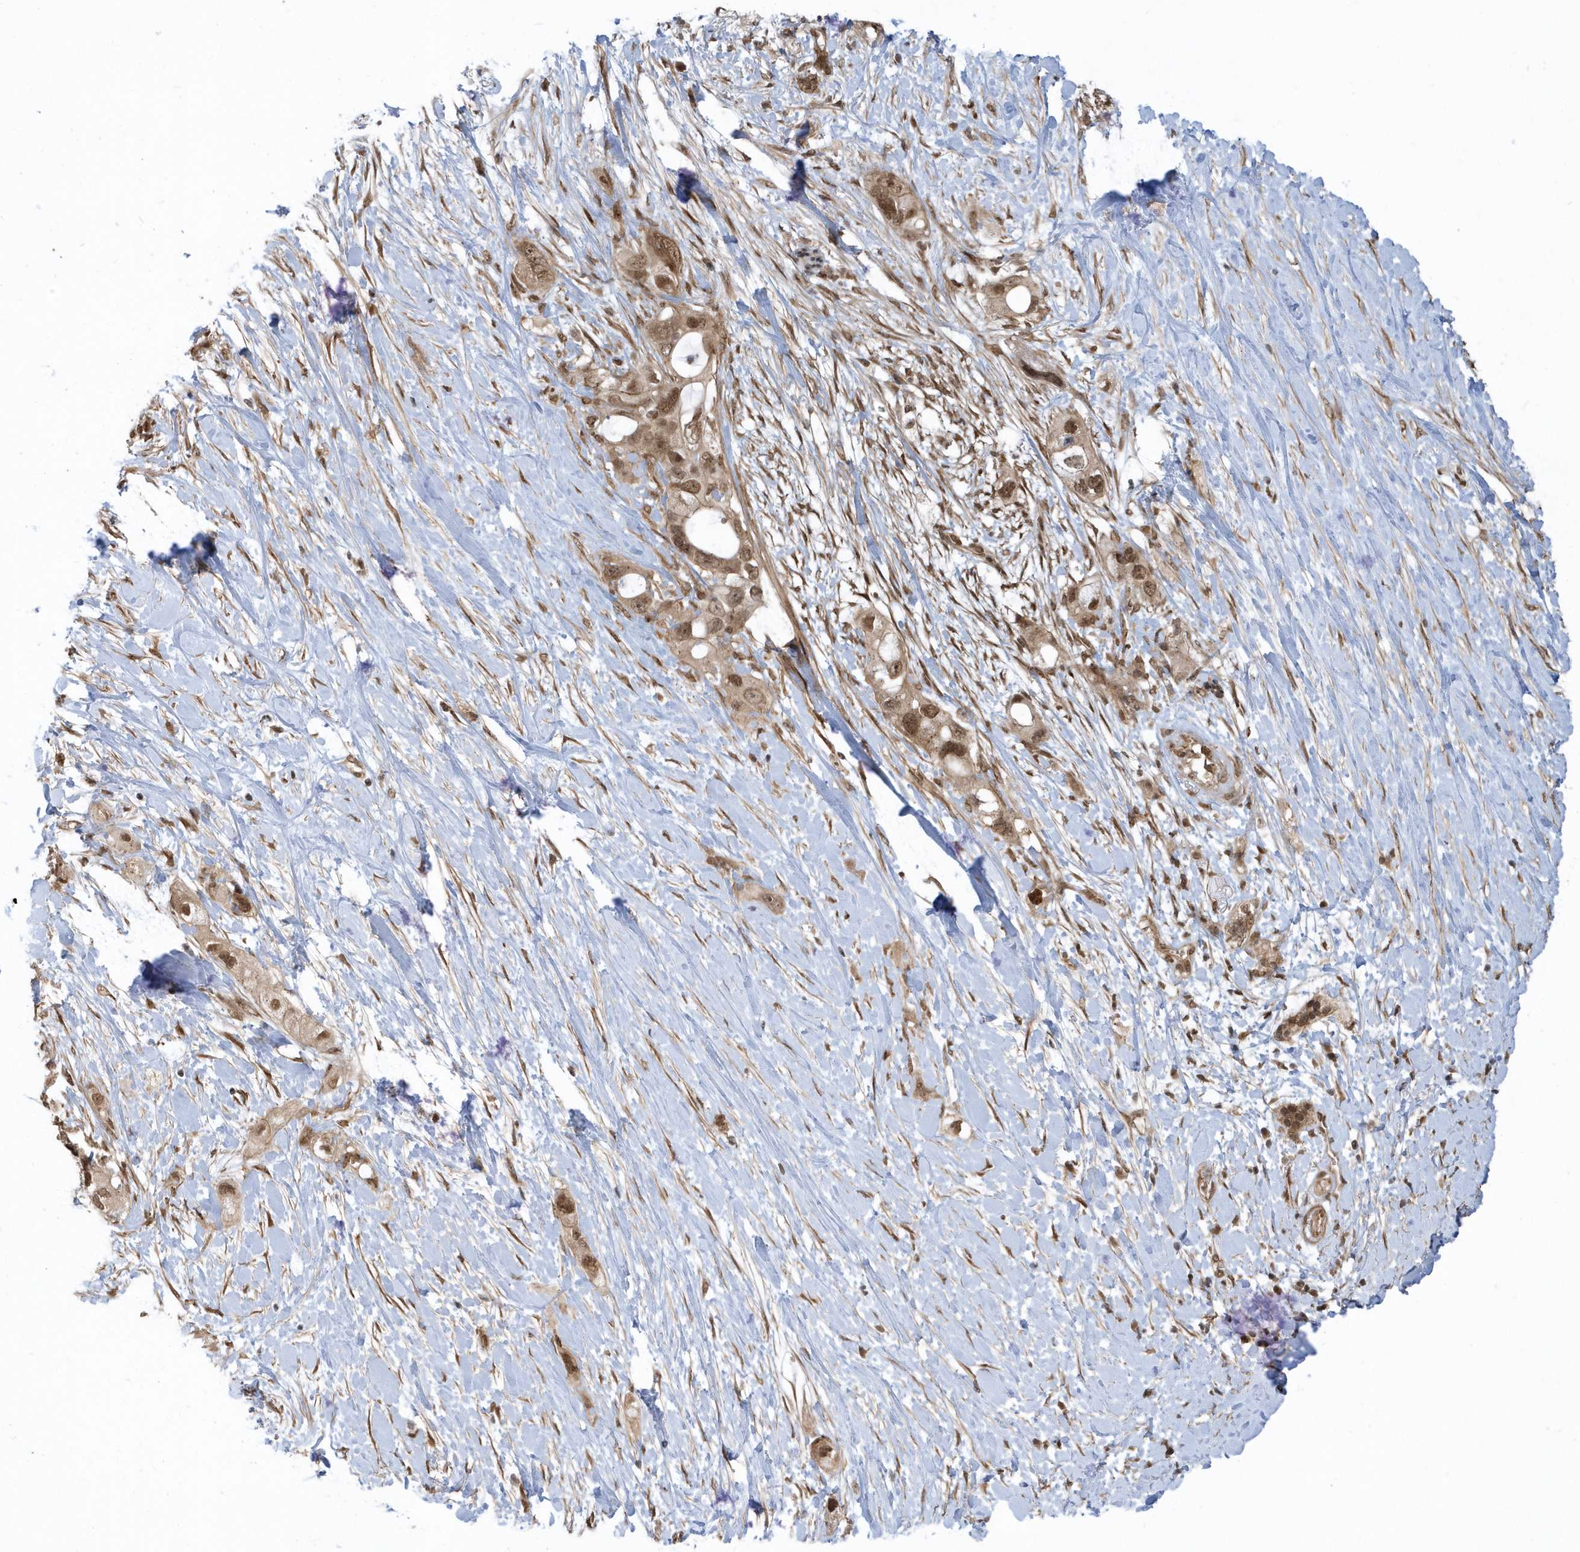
{"staining": {"intensity": "moderate", "quantity": ">75%", "location": "cytoplasmic/membranous,nuclear"}, "tissue": "pancreatic cancer", "cell_type": "Tumor cells", "image_type": "cancer", "snomed": [{"axis": "morphology", "description": "Adenocarcinoma, NOS"}, {"axis": "topography", "description": "Pancreas"}], "caption": "The photomicrograph demonstrates staining of pancreatic adenocarcinoma, revealing moderate cytoplasmic/membranous and nuclear protein staining (brown color) within tumor cells. The protein is stained brown, and the nuclei are stained in blue (DAB IHC with brightfield microscopy, high magnification).", "gene": "USP53", "patient": {"sex": "female", "age": 56}}